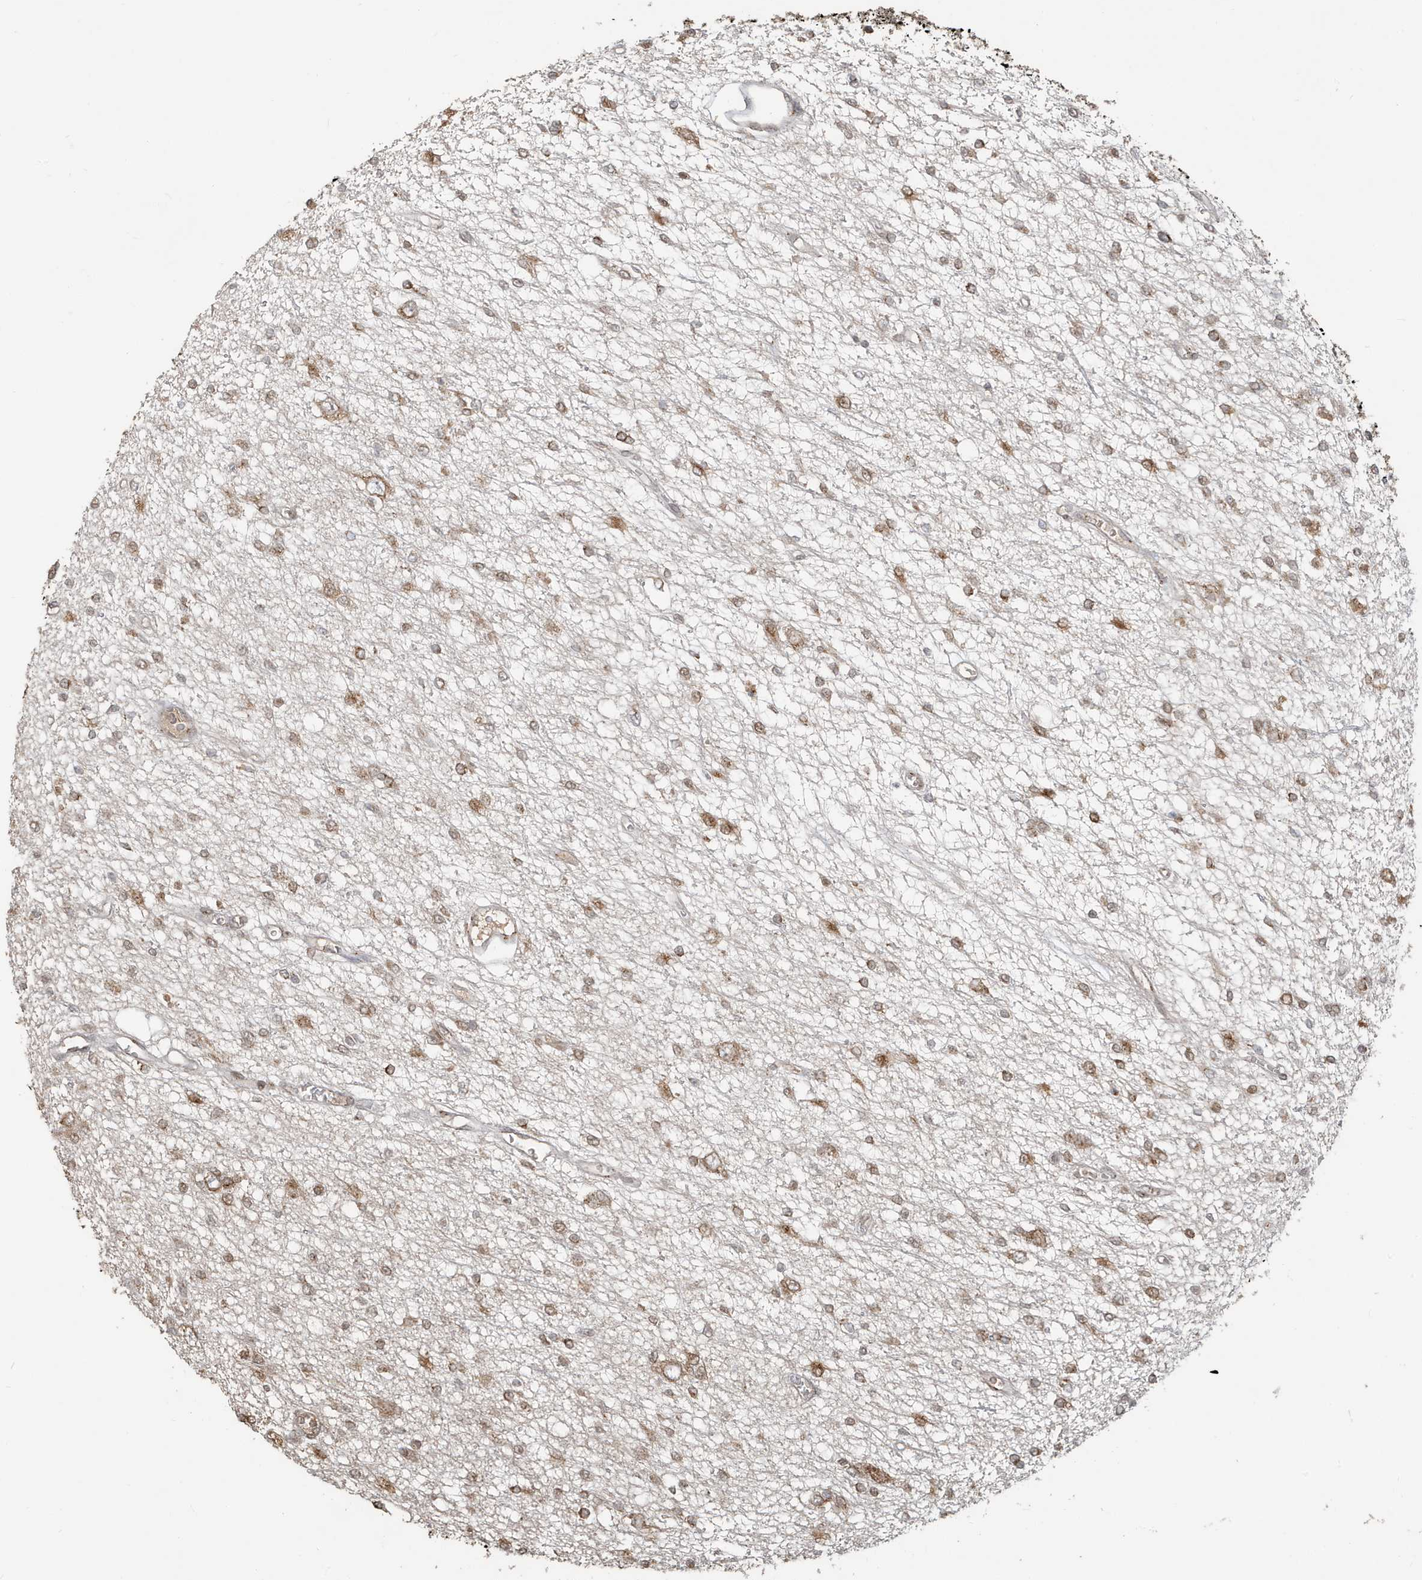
{"staining": {"intensity": "moderate", "quantity": "25%-75%", "location": "cytoplasmic/membranous"}, "tissue": "glioma", "cell_type": "Tumor cells", "image_type": "cancer", "snomed": [{"axis": "morphology", "description": "Glioma, malignant, Low grade"}, {"axis": "topography", "description": "Brain"}], "caption": "A high-resolution histopathology image shows immunohistochemistry (IHC) staining of glioma, which exhibits moderate cytoplasmic/membranous expression in approximately 25%-75% of tumor cells.", "gene": "RER1", "patient": {"sex": "male", "age": 38}}